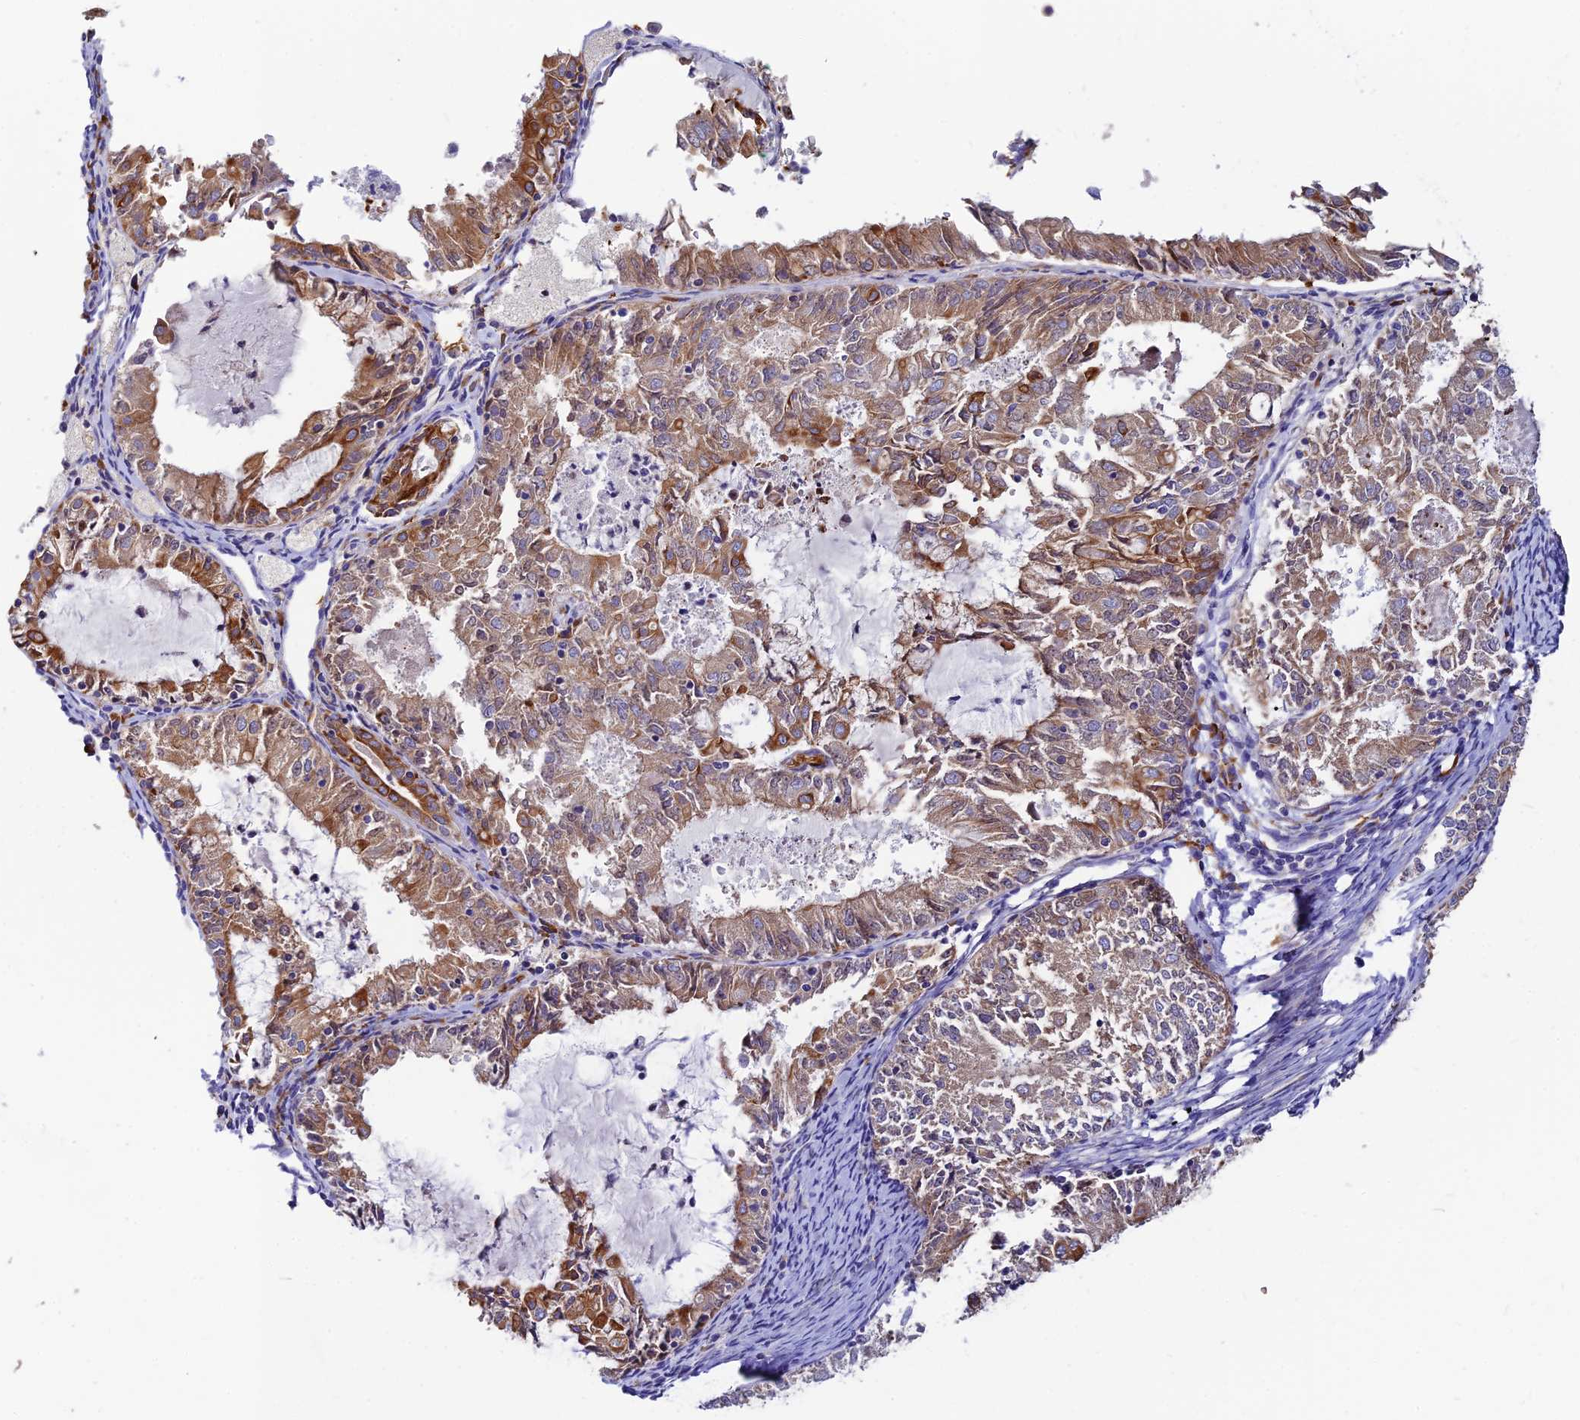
{"staining": {"intensity": "moderate", "quantity": ">75%", "location": "cytoplasmic/membranous"}, "tissue": "endometrial cancer", "cell_type": "Tumor cells", "image_type": "cancer", "snomed": [{"axis": "morphology", "description": "Adenocarcinoma, NOS"}, {"axis": "topography", "description": "Endometrium"}], "caption": "High-magnification brightfield microscopy of endometrial cancer (adenocarcinoma) stained with DAB (brown) and counterstained with hematoxylin (blue). tumor cells exhibit moderate cytoplasmic/membranous positivity is present in approximately>75% of cells. (DAB IHC with brightfield microscopy, high magnification).", "gene": "DENND2D", "patient": {"sex": "female", "age": 57}}